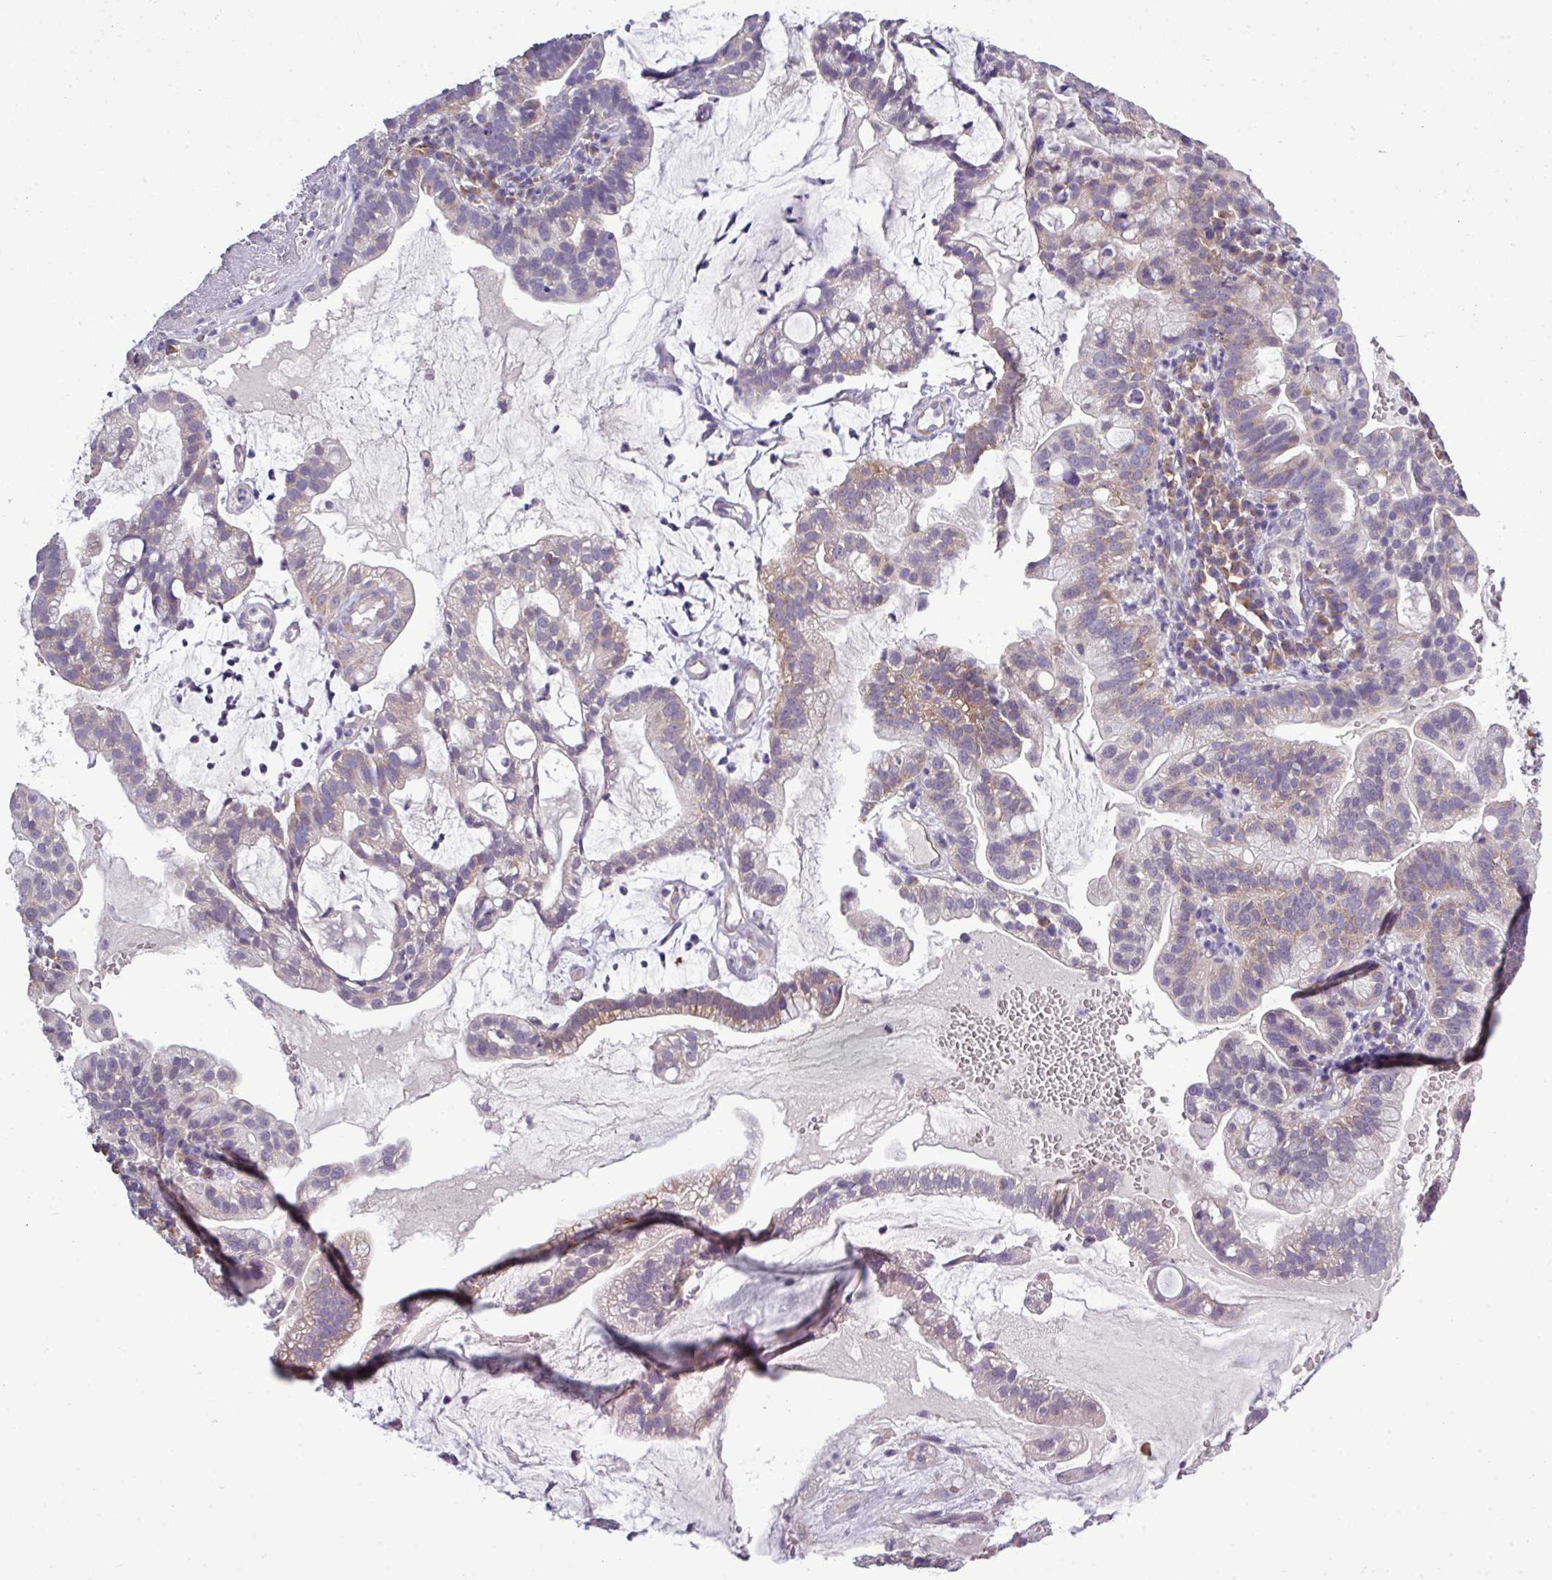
{"staining": {"intensity": "weak", "quantity": "<25%", "location": "cytoplasmic/membranous"}, "tissue": "cervical cancer", "cell_type": "Tumor cells", "image_type": "cancer", "snomed": [{"axis": "morphology", "description": "Adenocarcinoma, NOS"}, {"axis": "topography", "description": "Cervix"}], "caption": "Immunohistochemistry photomicrograph of neoplastic tissue: human cervical cancer (adenocarcinoma) stained with DAB displays no significant protein positivity in tumor cells.", "gene": "AGAP5", "patient": {"sex": "female", "age": 41}}